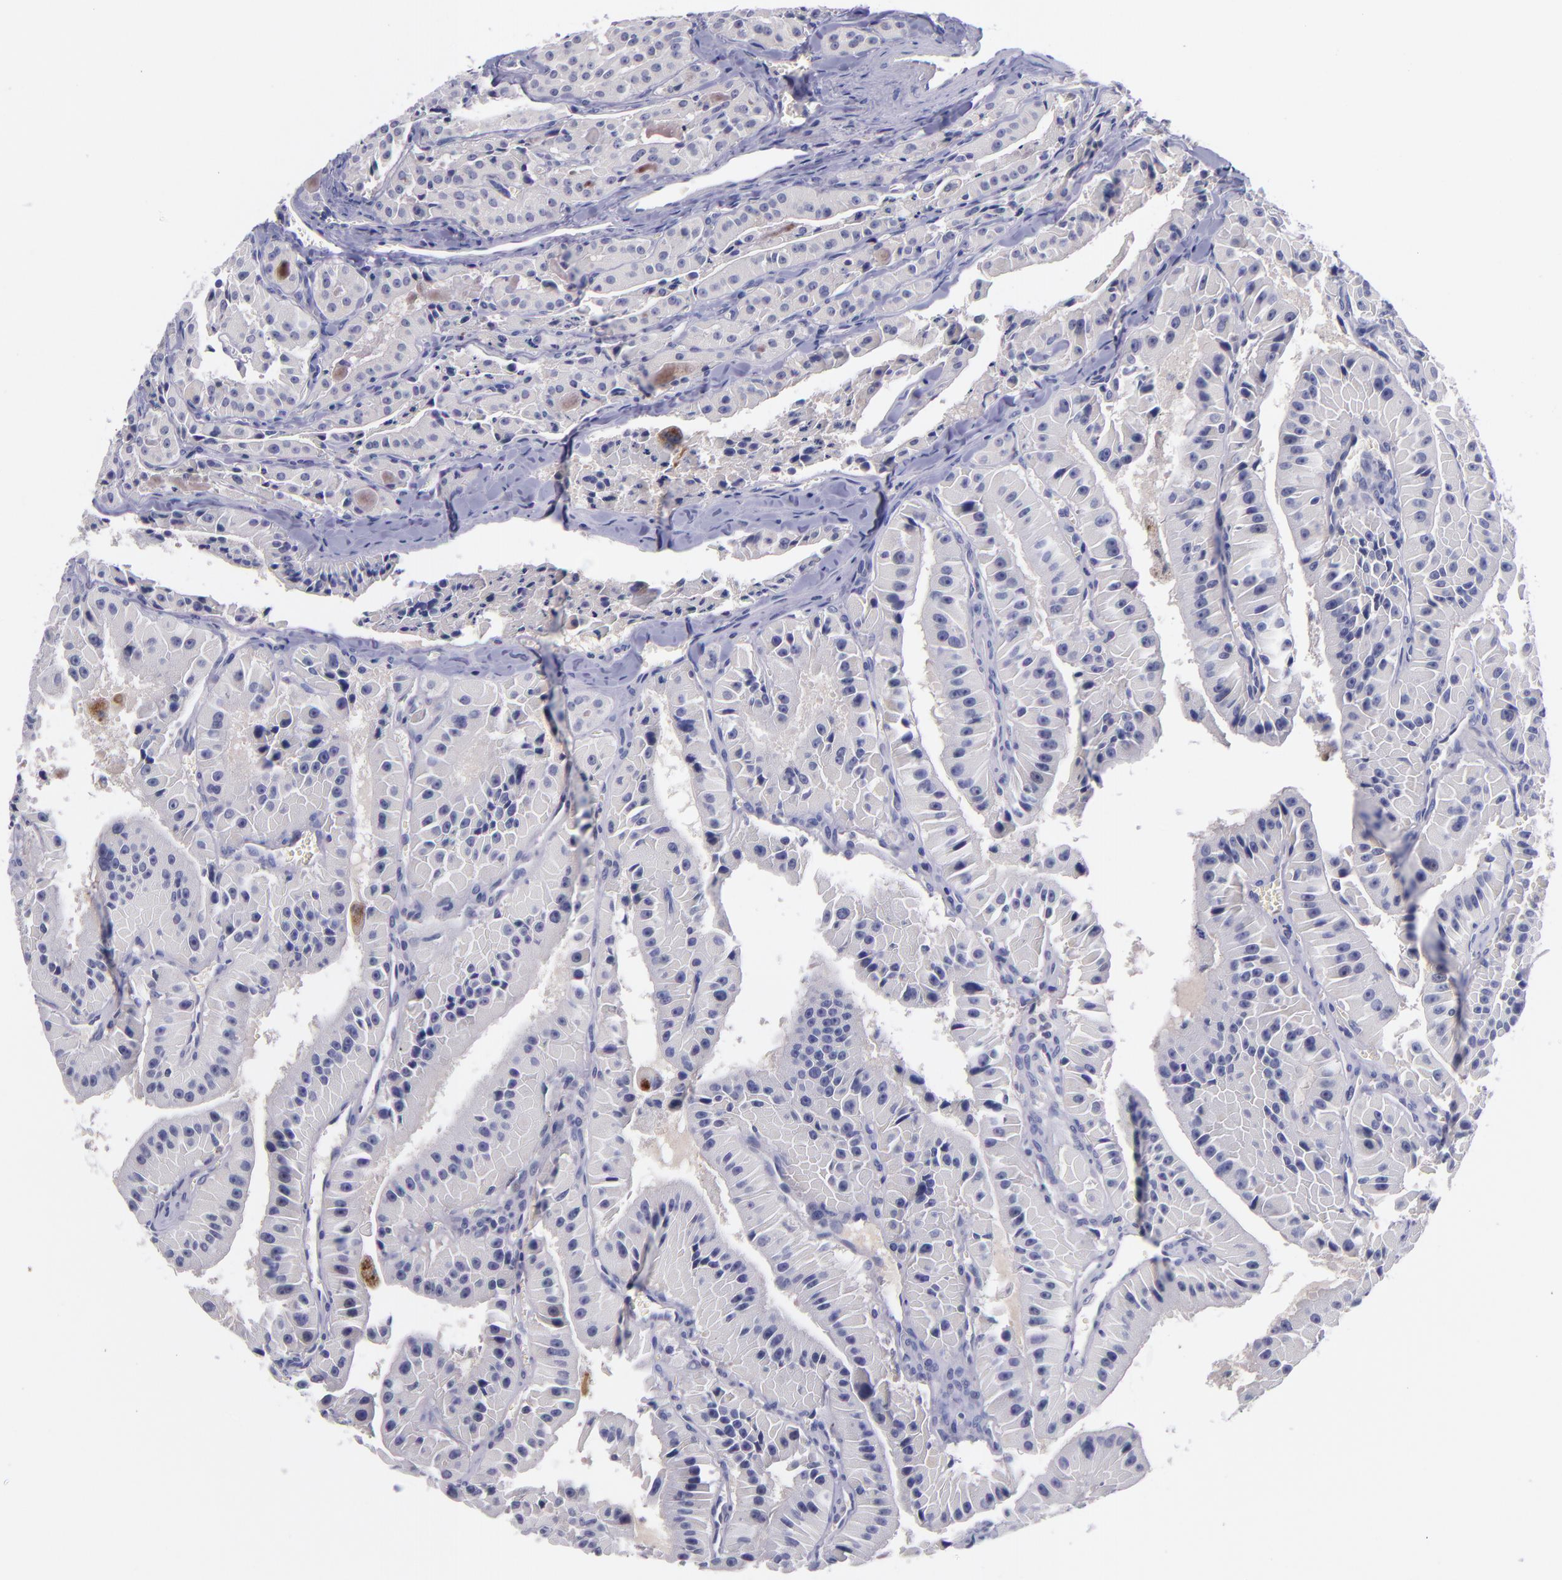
{"staining": {"intensity": "weak", "quantity": ">75%", "location": "cytoplasmic/membranous"}, "tissue": "thyroid cancer", "cell_type": "Tumor cells", "image_type": "cancer", "snomed": [{"axis": "morphology", "description": "Carcinoma, NOS"}, {"axis": "topography", "description": "Thyroid gland"}], "caption": "About >75% of tumor cells in human thyroid cancer display weak cytoplasmic/membranous protein staining as visualized by brown immunohistochemical staining.", "gene": "RBP4", "patient": {"sex": "male", "age": 76}}